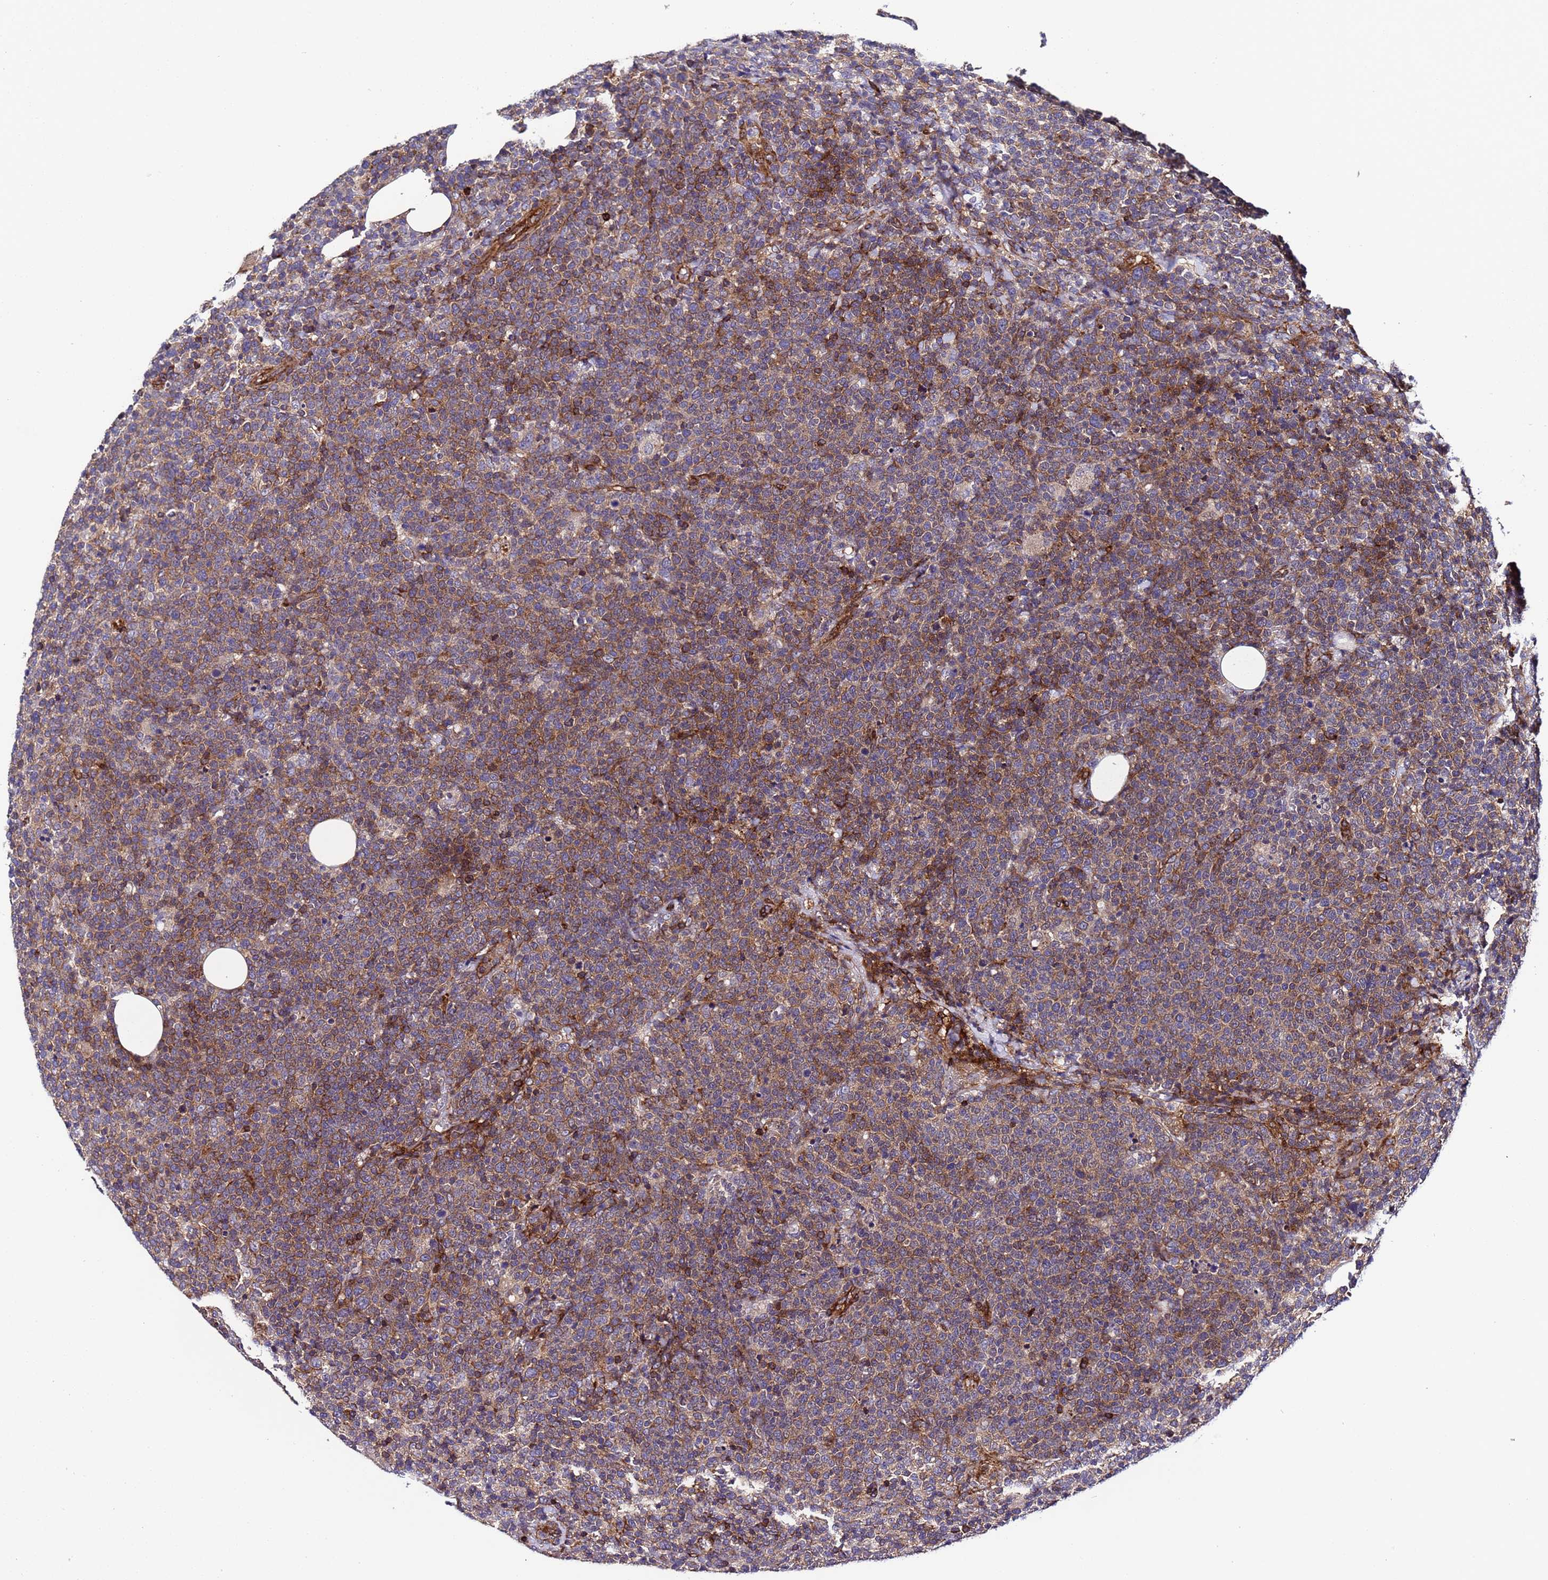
{"staining": {"intensity": "strong", "quantity": "25%-75%", "location": "cytoplasmic/membranous"}, "tissue": "lymphoma", "cell_type": "Tumor cells", "image_type": "cancer", "snomed": [{"axis": "morphology", "description": "Malignant lymphoma, non-Hodgkin's type, High grade"}, {"axis": "topography", "description": "Lymph node"}], "caption": "A micrograph of lymphoma stained for a protein reveals strong cytoplasmic/membranous brown staining in tumor cells. The protein of interest is stained brown, and the nuclei are stained in blue (DAB (3,3'-diaminobenzidine) IHC with brightfield microscopy, high magnification).", "gene": "MOCS1", "patient": {"sex": "male", "age": 61}}